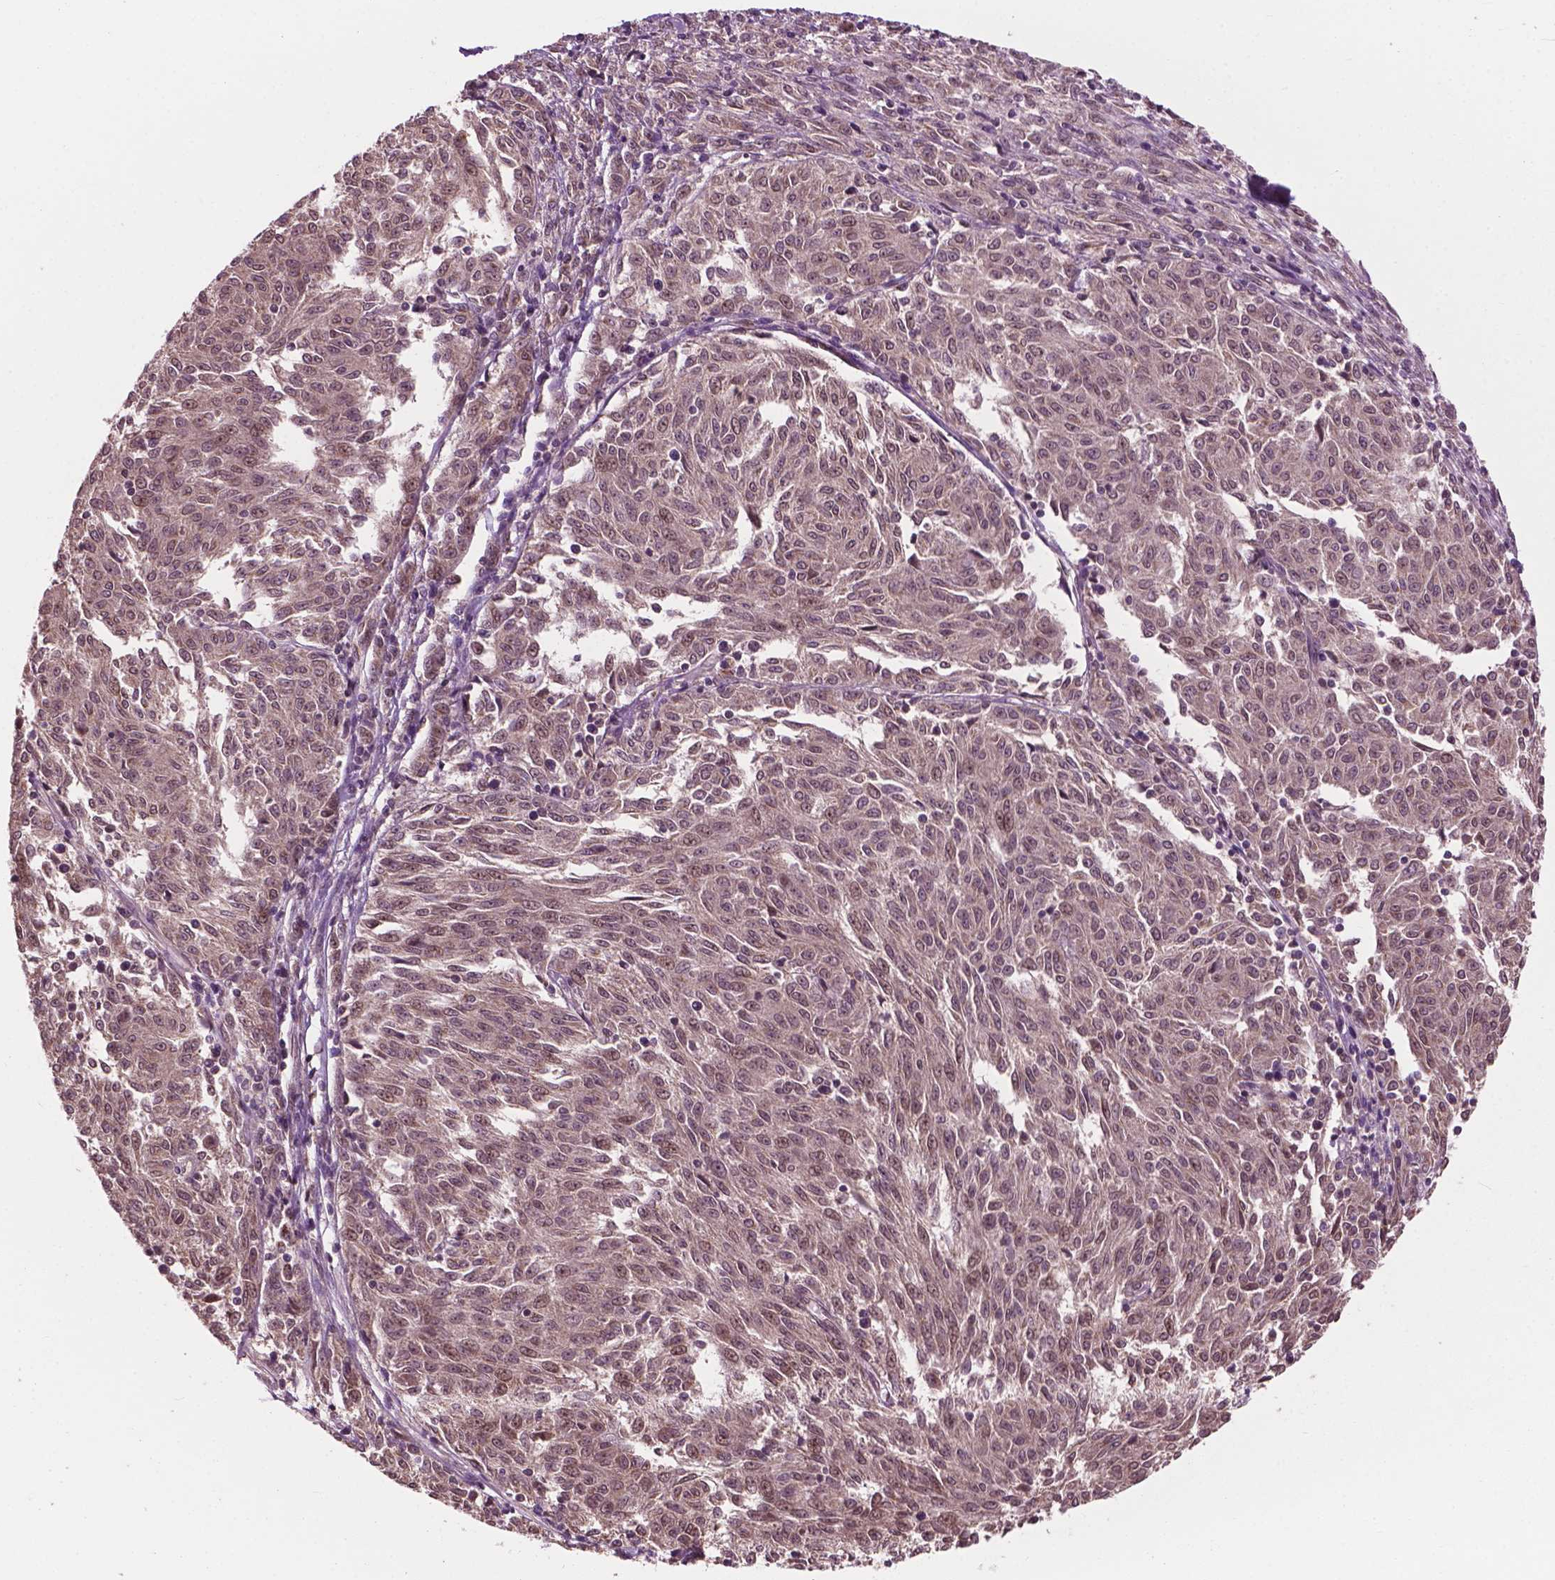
{"staining": {"intensity": "weak", "quantity": "<25%", "location": "nuclear"}, "tissue": "melanoma", "cell_type": "Tumor cells", "image_type": "cancer", "snomed": [{"axis": "morphology", "description": "Malignant melanoma, NOS"}, {"axis": "topography", "description": "Skin"}], "caption": "IHC photomicrograph of human melanoma stained for a protein (brown), which shows no expression in tumor cells.", "gene": "PPP1CB", "patient": {"sex": "female", "age": 72}}